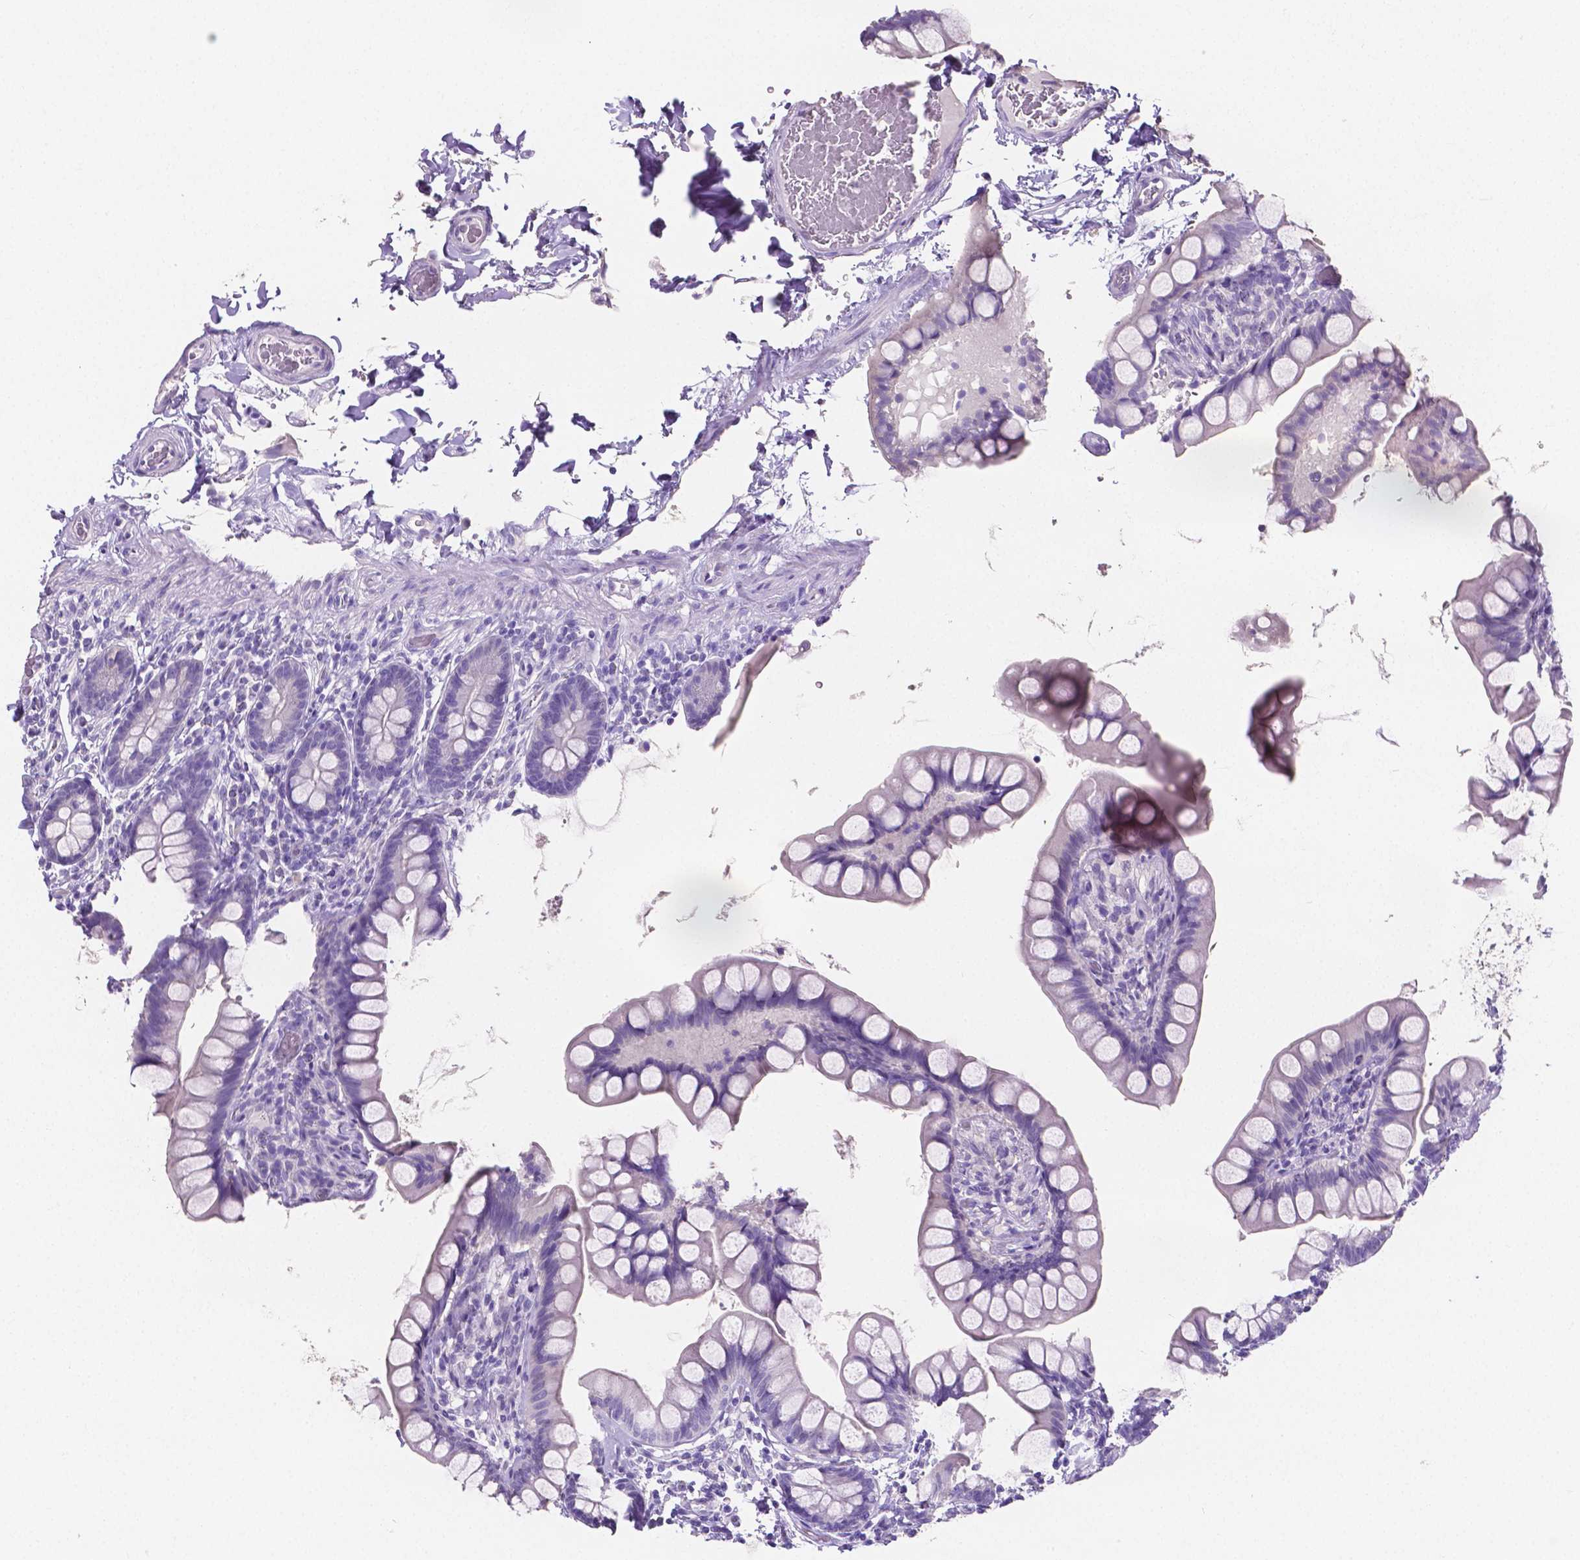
{"staining": {"intensity": "negative", "quantity": "none", "location": "none"}, "tissue": "small intestine", "cell_type": "Glandular cells", "image_type": "normal", "snomed": [{"axis": "morphology", "description": "Normal tissue, NOS"}, {"axis": "topography", "description": "Small intestine"}], "caption": "A high-resolution photomicrograph shows immunohistochemistry (IHC) staining of benign small intestine, which shows no significant positivity in glandular cells.", "gene": "SLC22A2", "patient": {"sex": "male", "age": 70}}